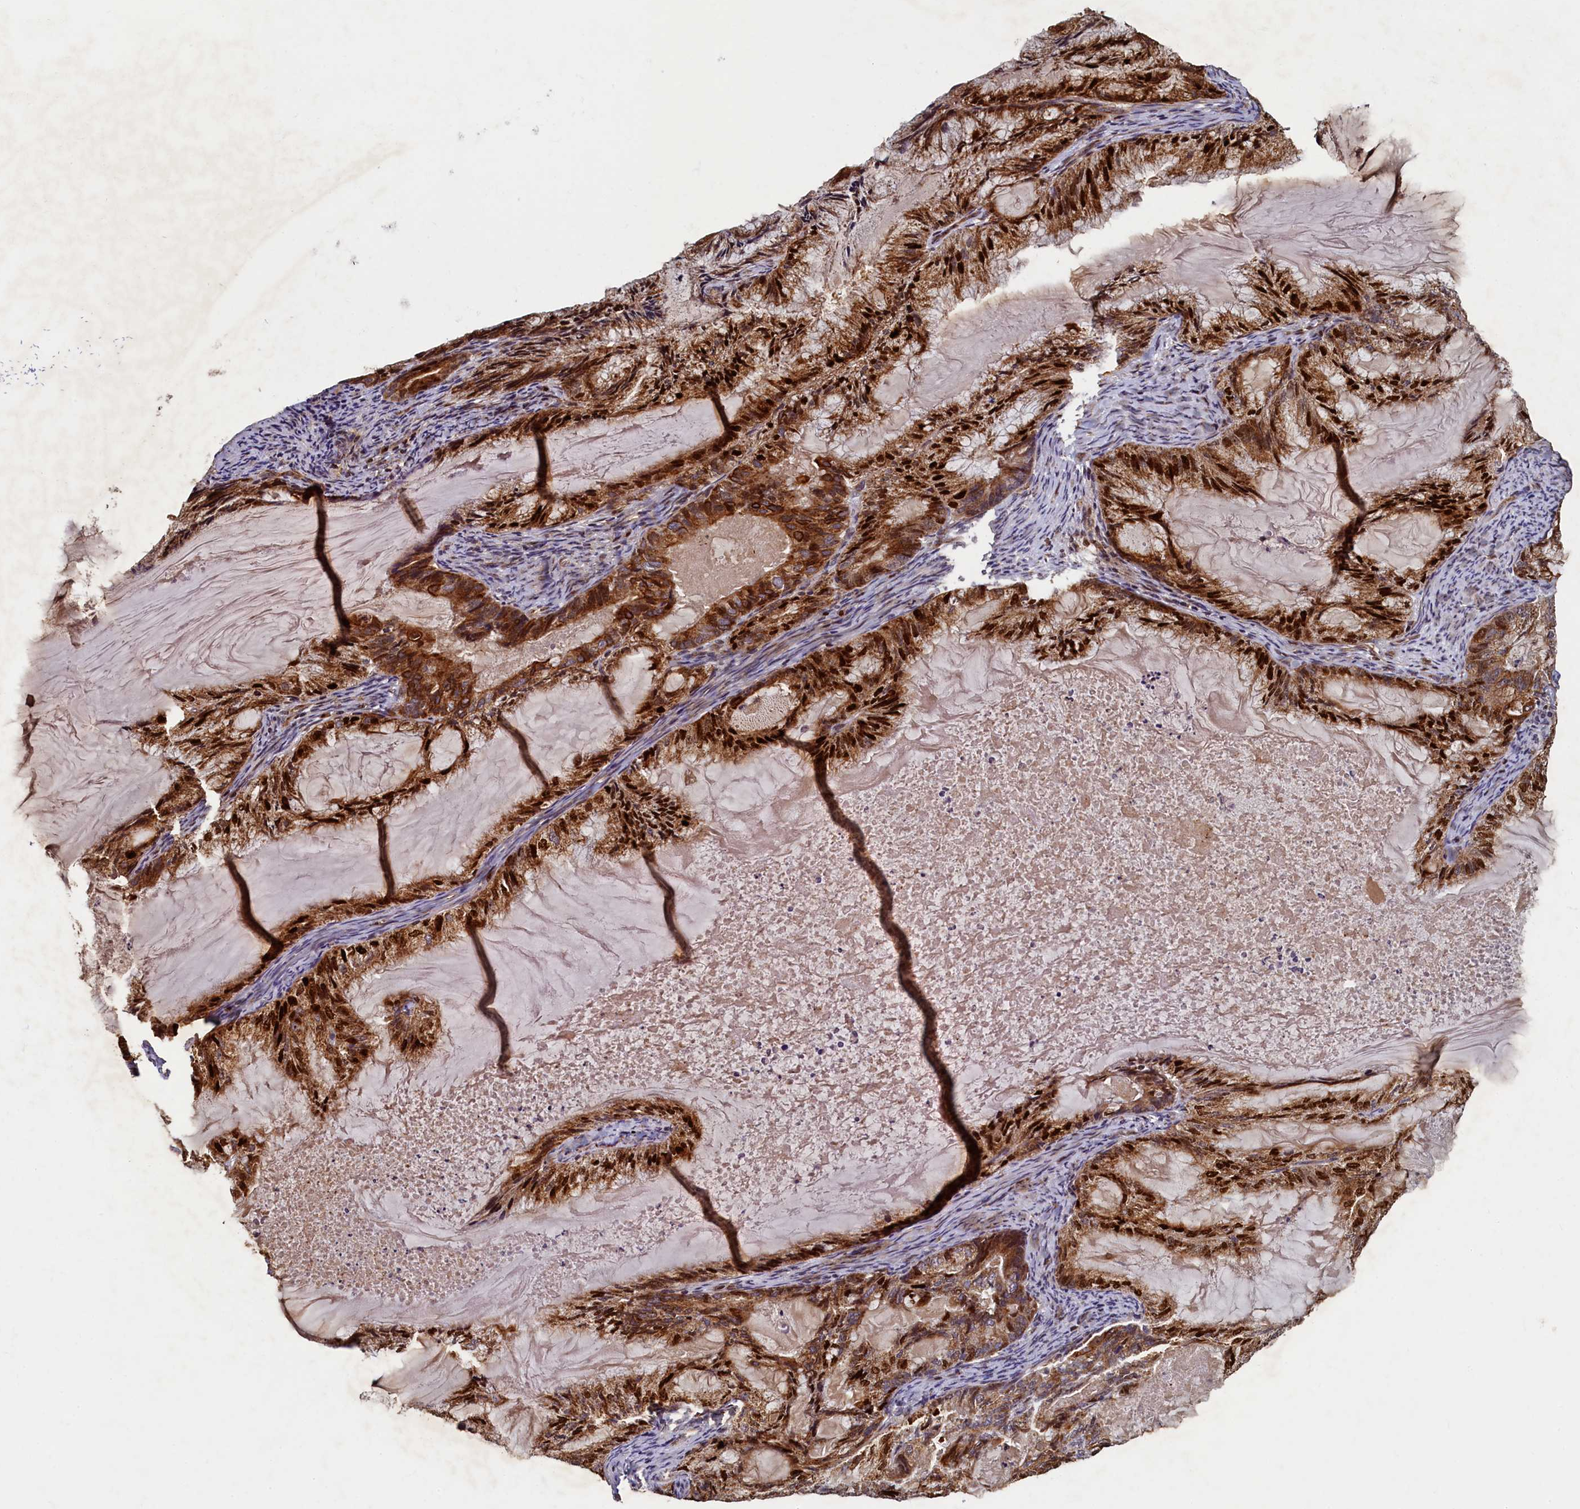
{"staining": {"intensity": "strong", "quantity": ">75%", "location": "cytoplasmic/membranous,nuclear"}, "tissue": "endometrial cancer", "cell_type": "Tumor cells", "image_type": "cancer", "snomed": [{"axis": "morphology", "description": "Adenocarcinoma, NOS"}, {"axis": "topography", "description": "Endometrium"}], "caption": "A micrograph of endometrial adenocarcinoma stained for a protein displays strong cytoplasmic/membranous and nuclear brown staining in tumor cells.", "gene": "NCKAP5L", "patient": {"sex": "female", "age": 86}}